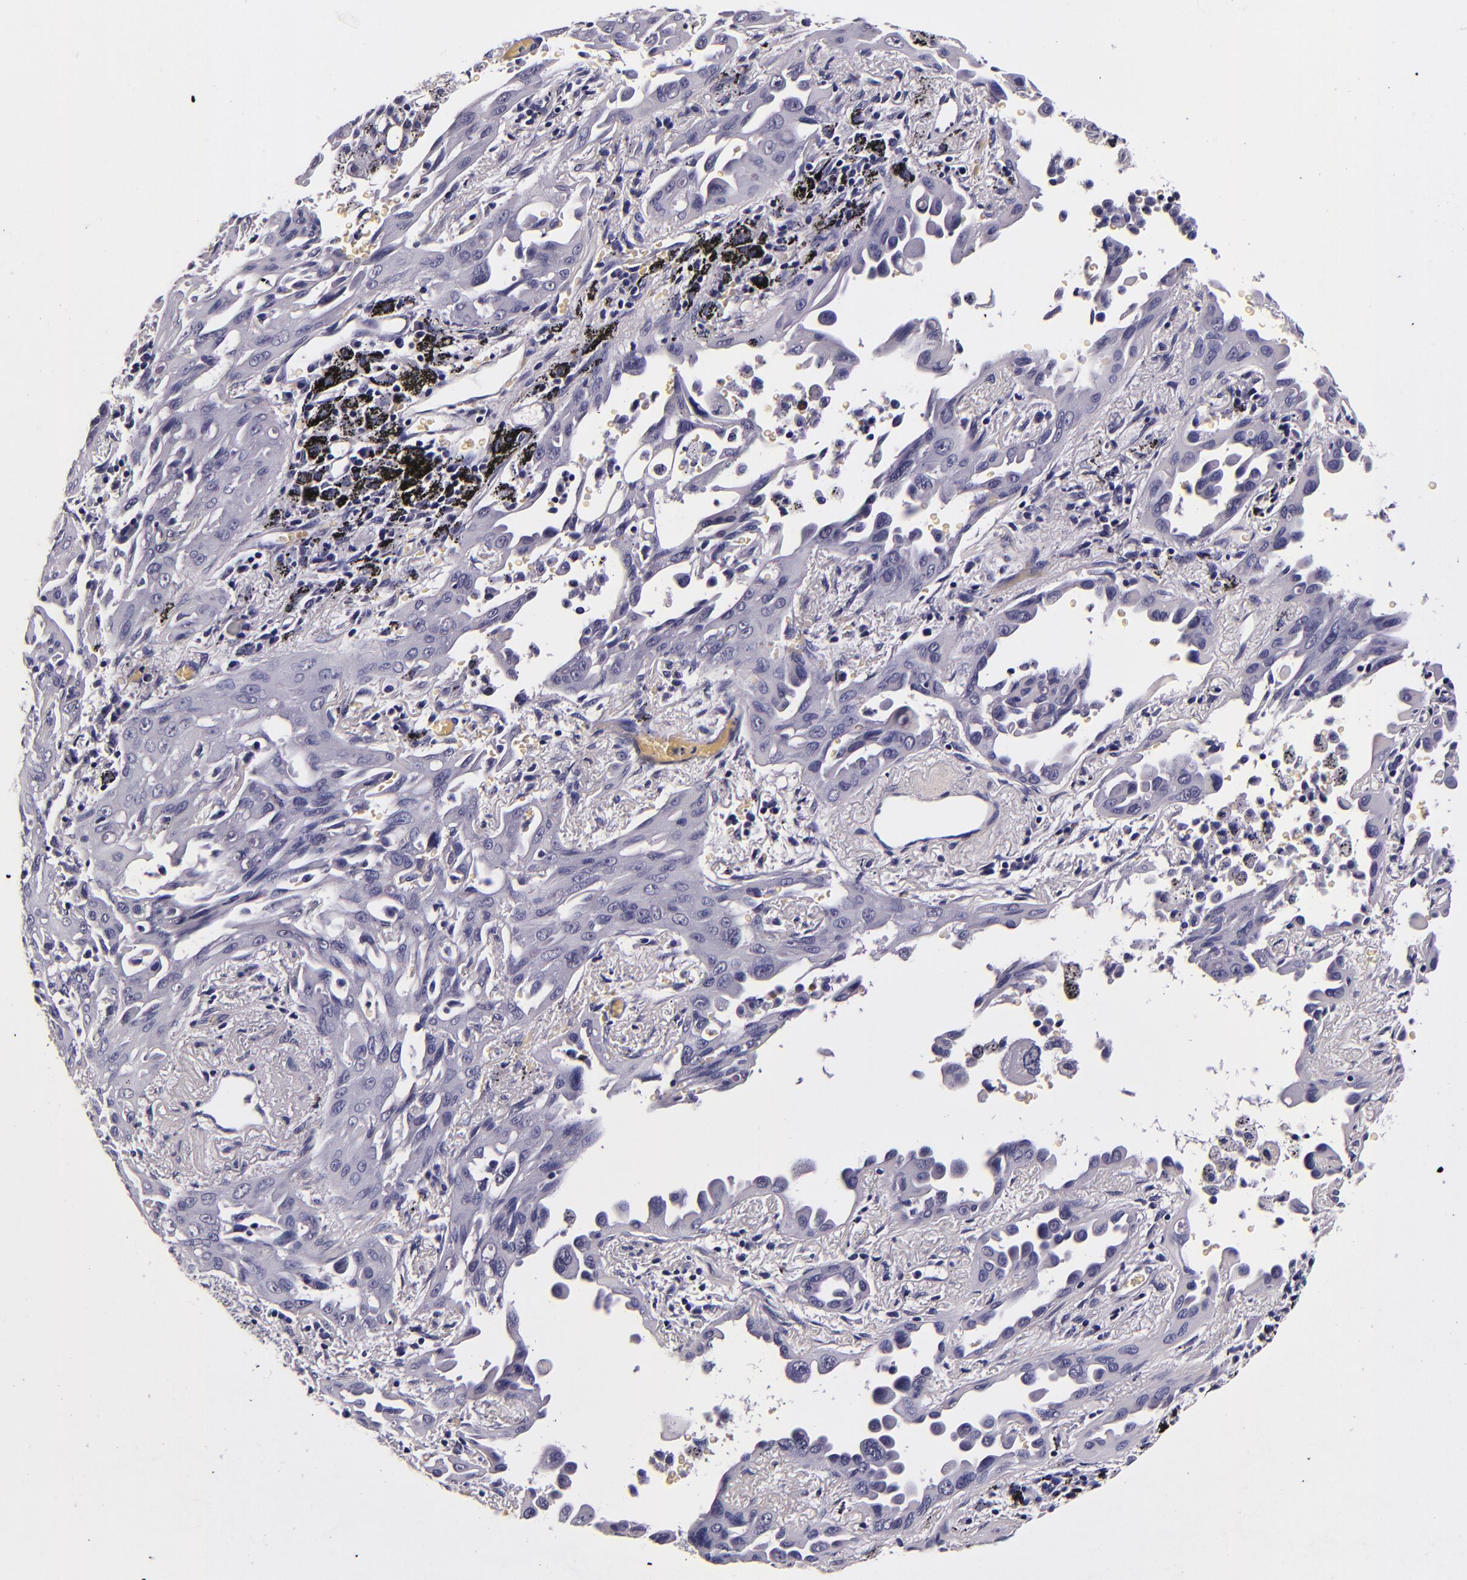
{"staining": {"intensity": "negative", "quantity": "none", "location": "none"}, "tissue": "lung cancer", "cell_type": "Tumor cells", "image_type": "cancer", "snomed": [{"axis": "morphology", "description": "Adenocarcinoma, NOS"}, {"axis": "topography", "description": "Lung"}], "caption": "There is no significant positivity in tumor cells of lung cancer (adenocarcinoma). Brightfield microscopy of immunohistochemistry stained with DAB (3,3'-diaminobenzidine) (brown) and hematoxylin (blue), captured at high magnification.", "gene": "FBN1", "patient": {"sex": "male", "age": 68}}